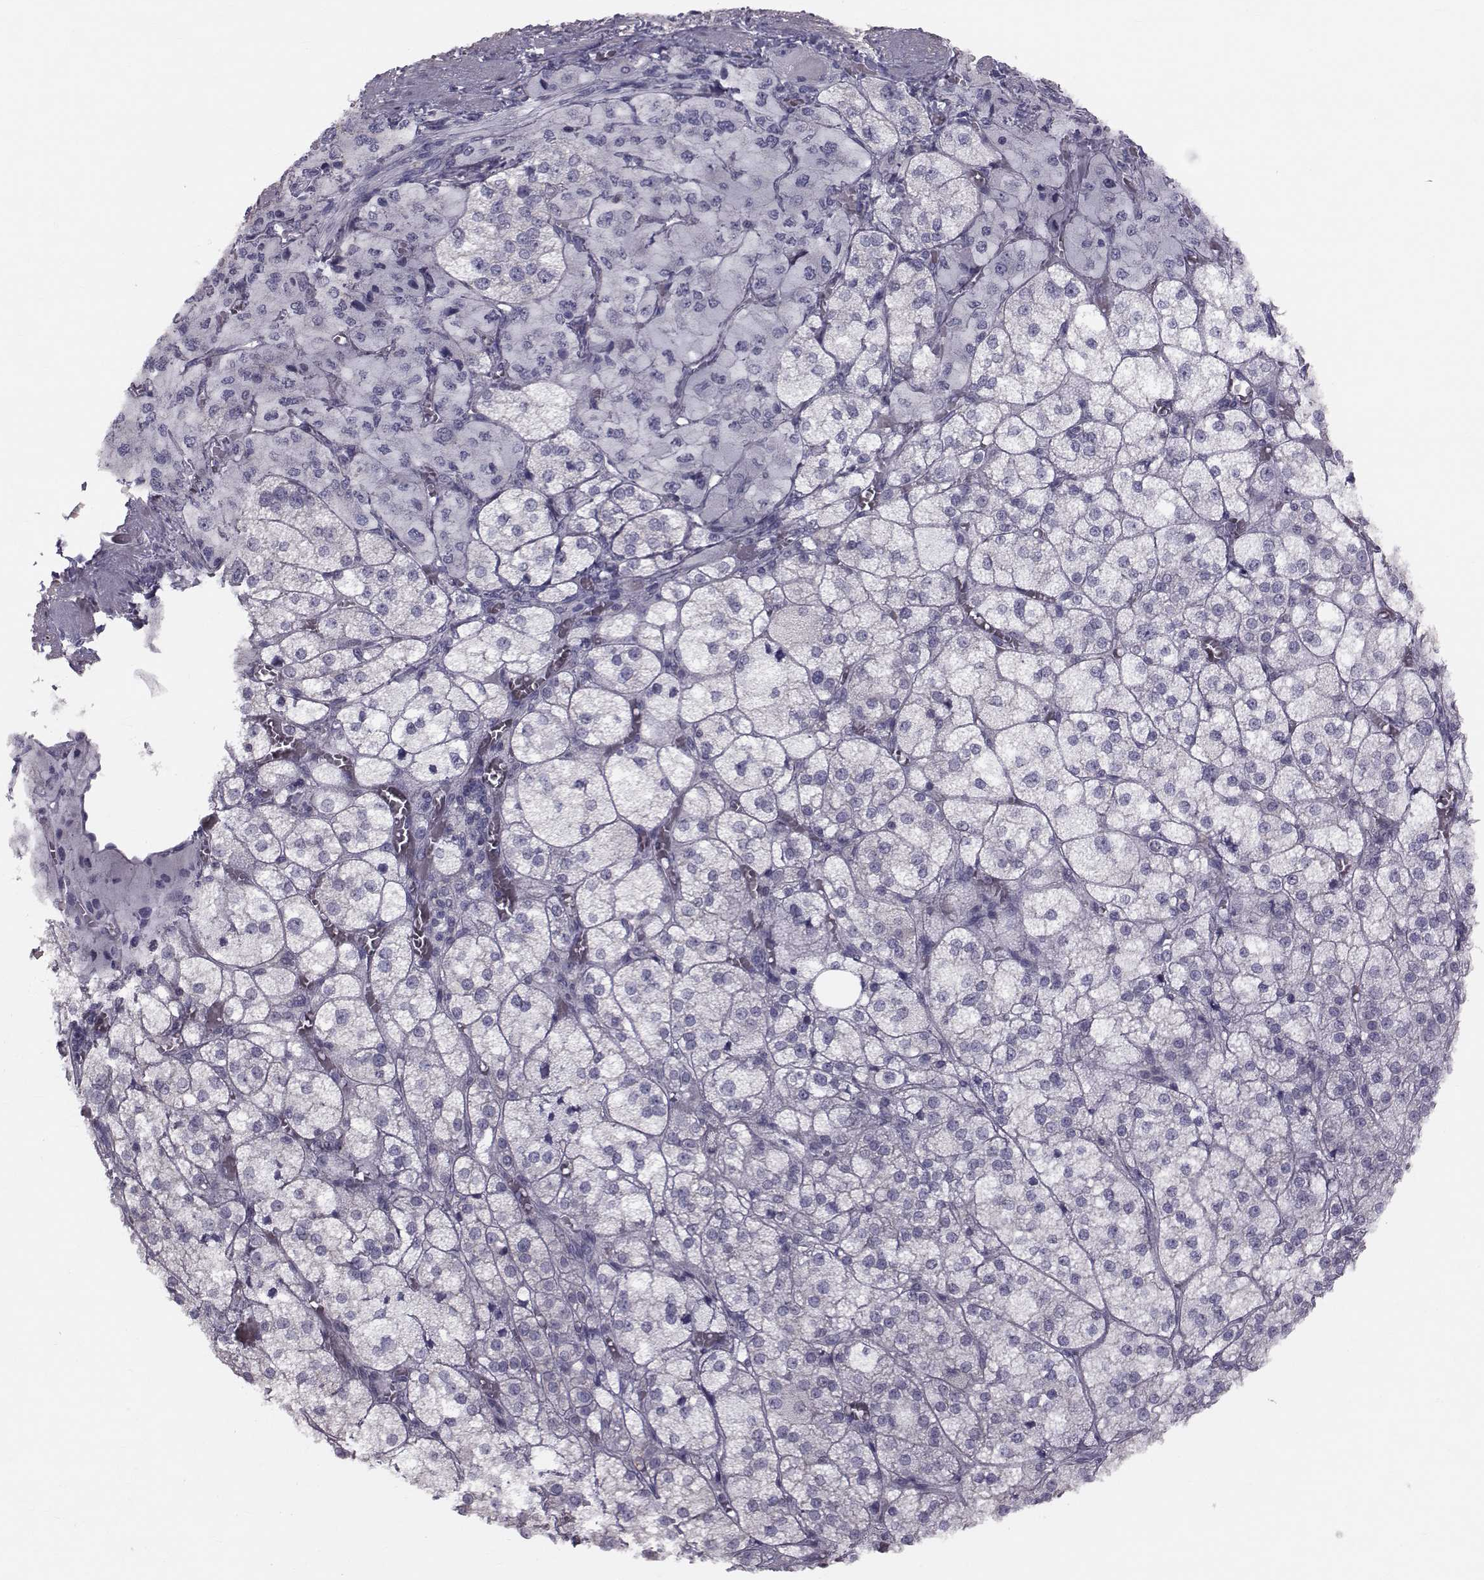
{"staining": {"intensity": "negative", "quantity": "none", "location": "none"}, "tissue": "adrenal gland", "cell_type": "Glandular cells", "image_type": "normal", "snomed": [{"axis": "morphology", "description": "Normal tissue, NOS"}, {"axis": "topography", "description": "Adrenal gland"}], "caption": "Image shows no significant protein positivity in glandular cells of normal adrenal gland. Nuclei are stained in blue.", "gene": "GARIN3", "patient": {"sex": "female", "age": 60}}